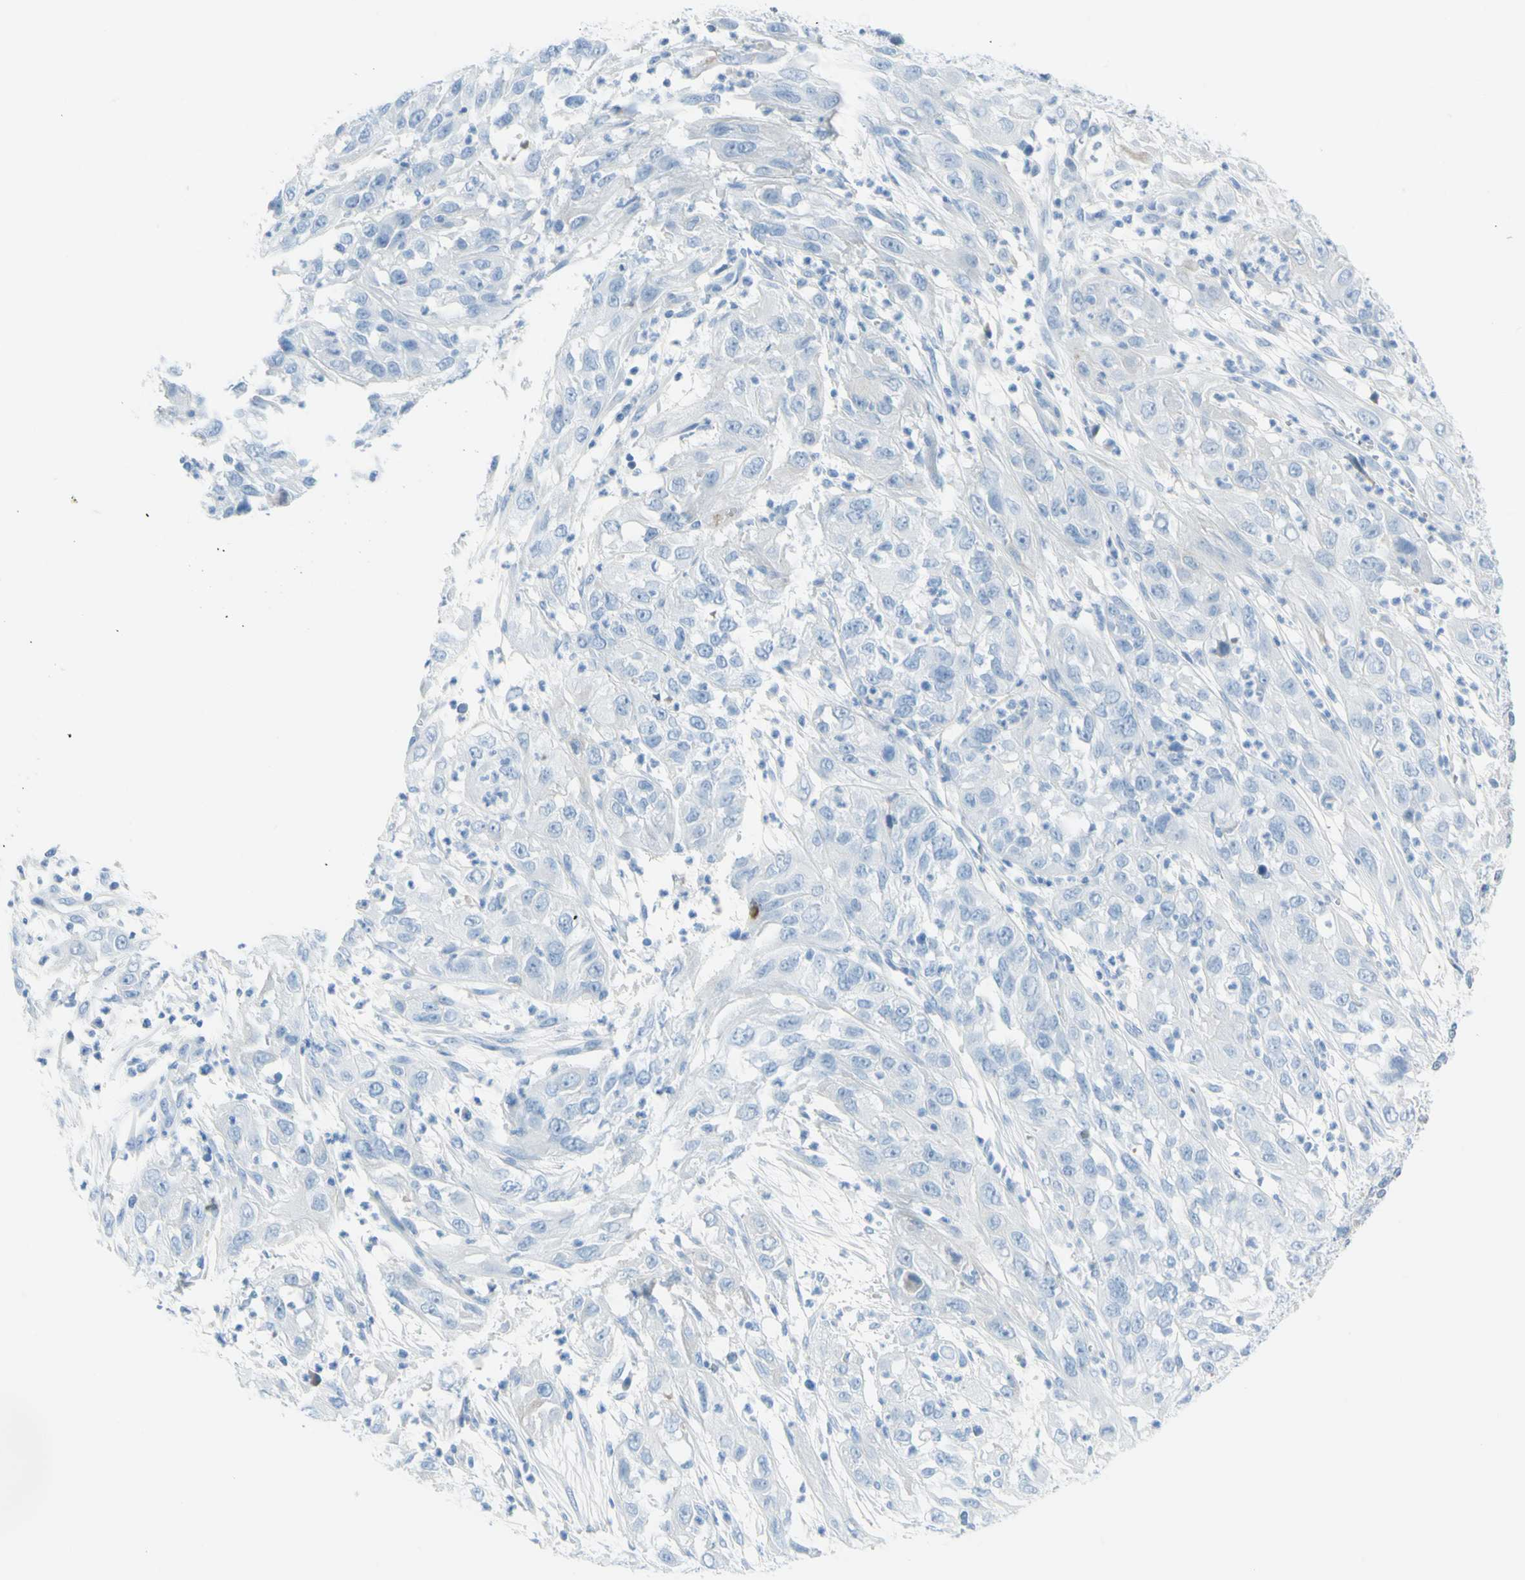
{"staining": {"intensity": "negative", "quantity": "none", "location": "none"}, "tissue": "cervical cancer", "cell_type": "Tumor cells", "image_type": "cancer", "snomed": [{"axis": "morphology", "description": "Squamous cell carcinoma, NOS"}, {"axis": "topography", "description": "Cervix"}], "caption": "Cervical squamous cell carcinoma stained for a protein using IHC shows no expression tumor cells.", "gene": "TFPI2", "patient": {"sex": "female", "age": 32}}